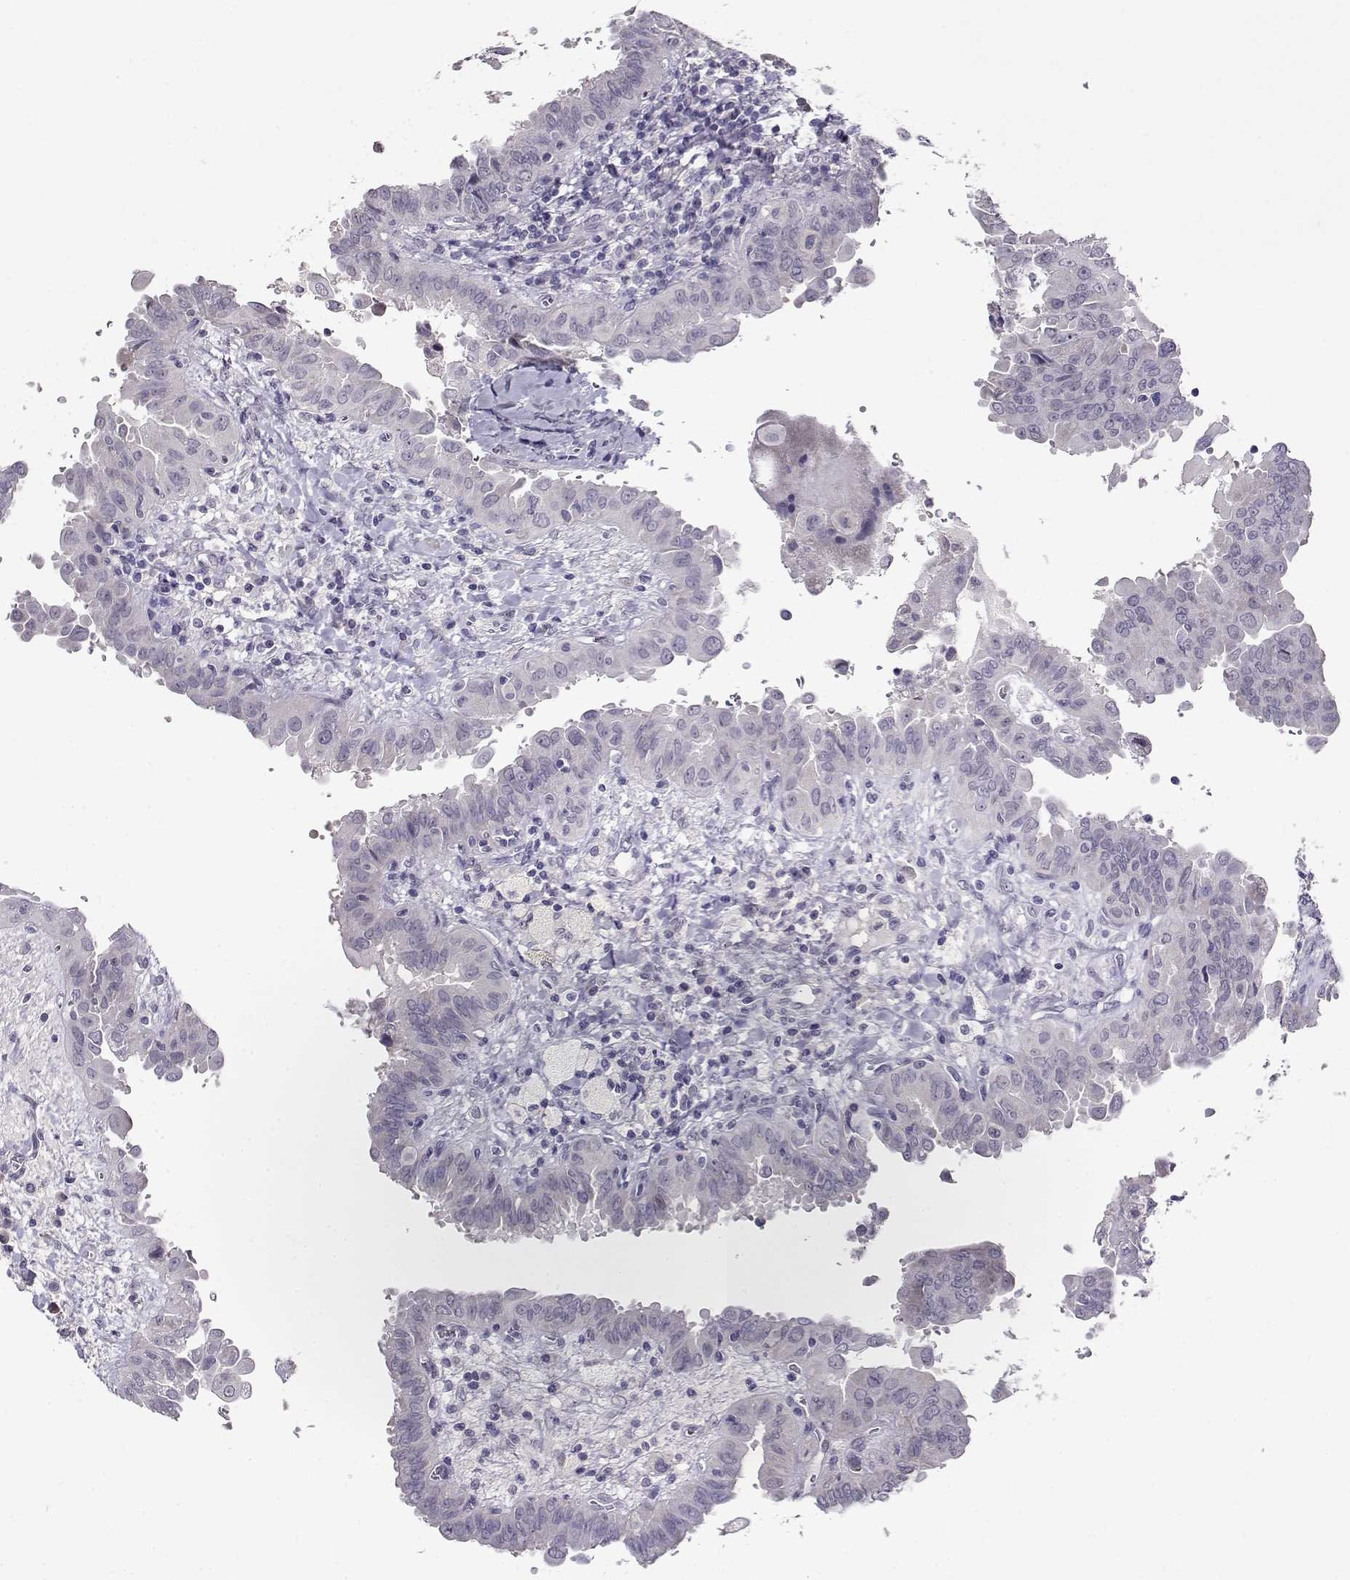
{"staining": {"intensity": "negative", "quantity": "none", "location": "none"}, "tissue": "thyroid cancer", "cell_type": "Tumor cells", "image_type": "cancer", "snomed": [{"axis": "morphology", "description": "Papillary adenocarcinoma, NOS"}, {"axis": "topography", "description": "Thyroid gland"}], "caption": "Human papillary adenocarcinoma (thyroid) stained for a protein using immunohistochemistry reveals no expression in tumor cells.", "gene": "RHOXF2", "patient": {"sex": "female", "age": 37}}